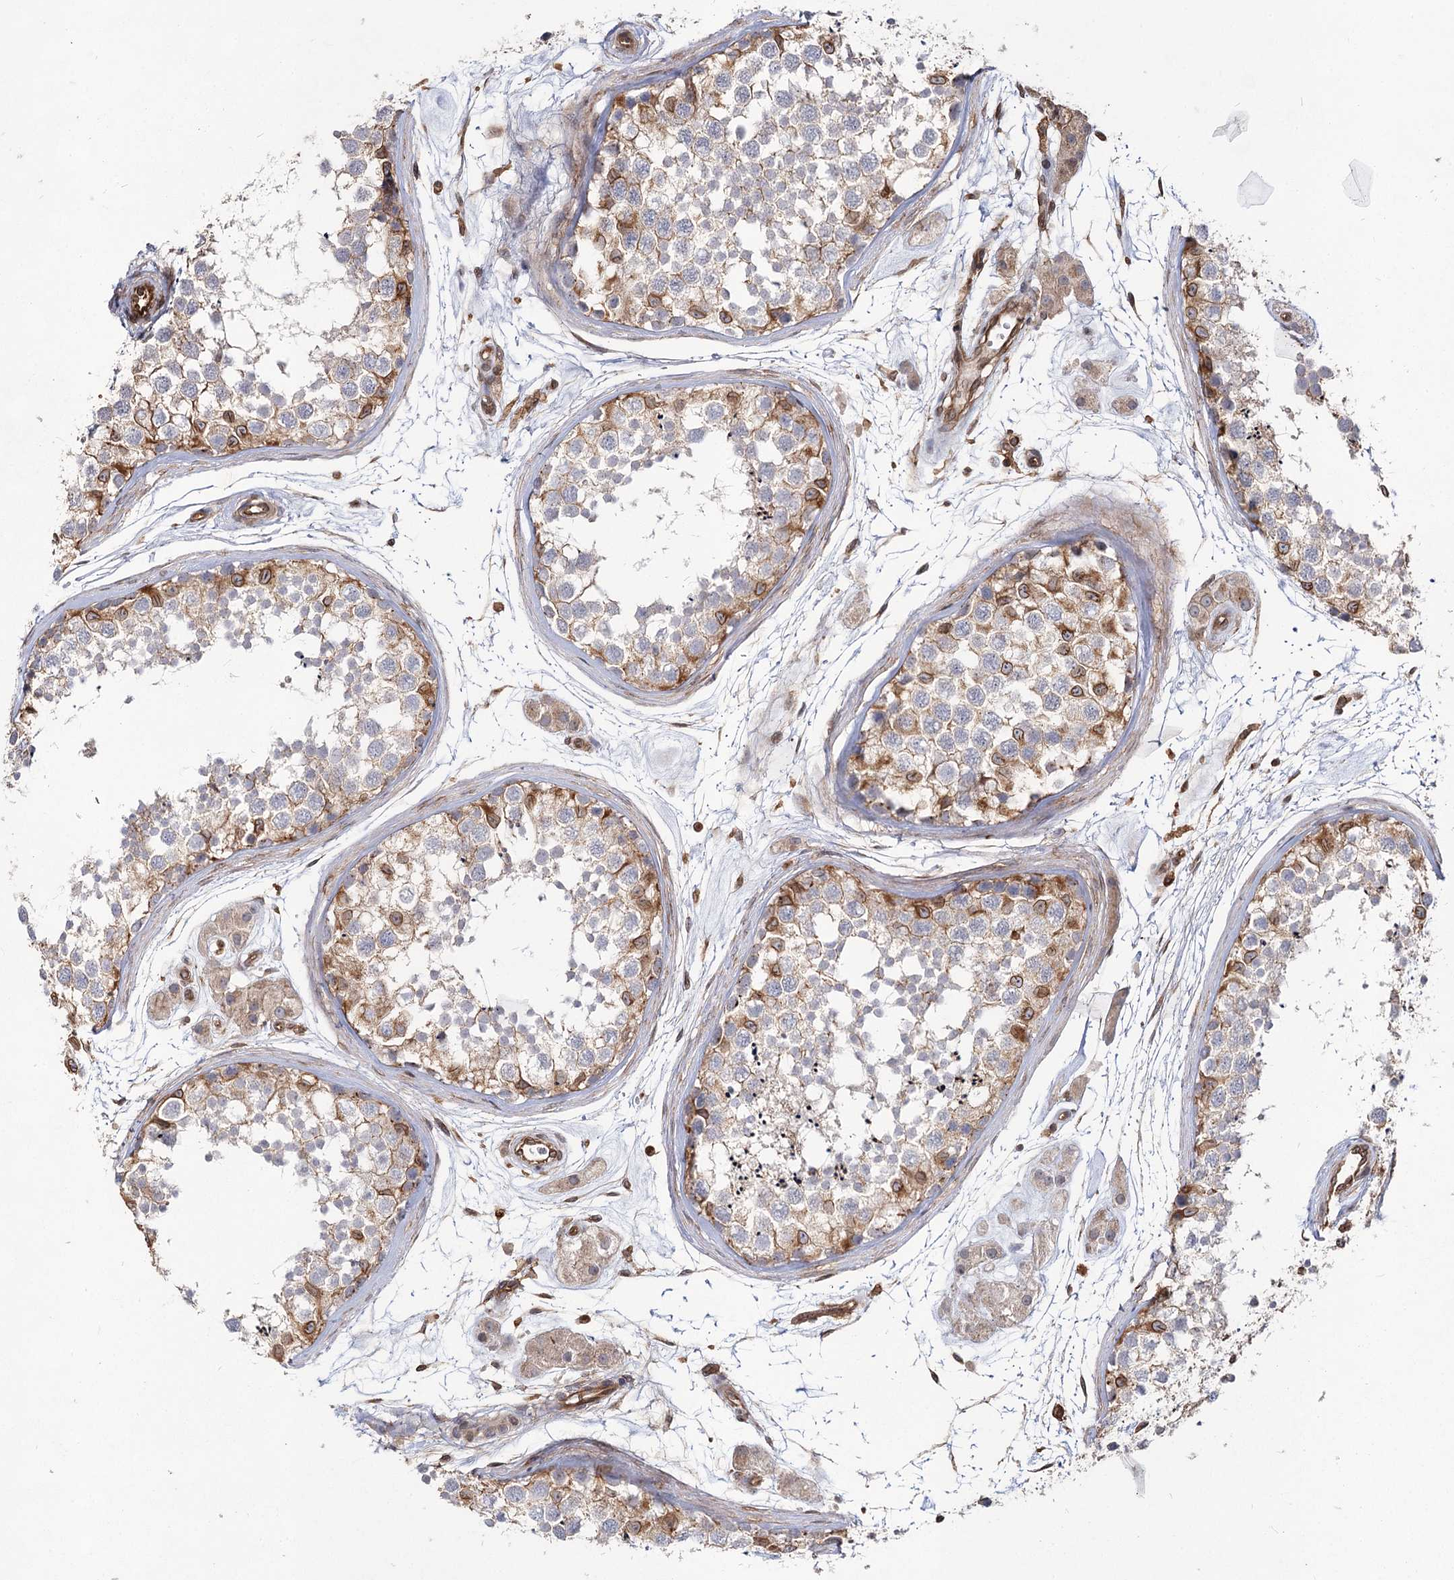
{"staining": {"intensity": "moderate", "quantity": "<25%", "location": "cytoplasmic/membranous,nuclear"}, "tissue": "testis", "cell_type": "Cells in seminiferous ducts", "image_type": "normal", "snomed": [{"axis": "morphology", "description": "Normal tissue, NOS"}, {"axis": "topography", "description": "Testis"}], "caption": "IHC of unremarkable testis shows low levels of moderate cytoplasmic/membranous,nuclear staining in approximately <25% of cells in seminiferous ducts. (DAB = brown stain, brightfield microscopy at high magnification).", "gene": "IQSEC1", "patient": {"sex": "male", "age": 56}}